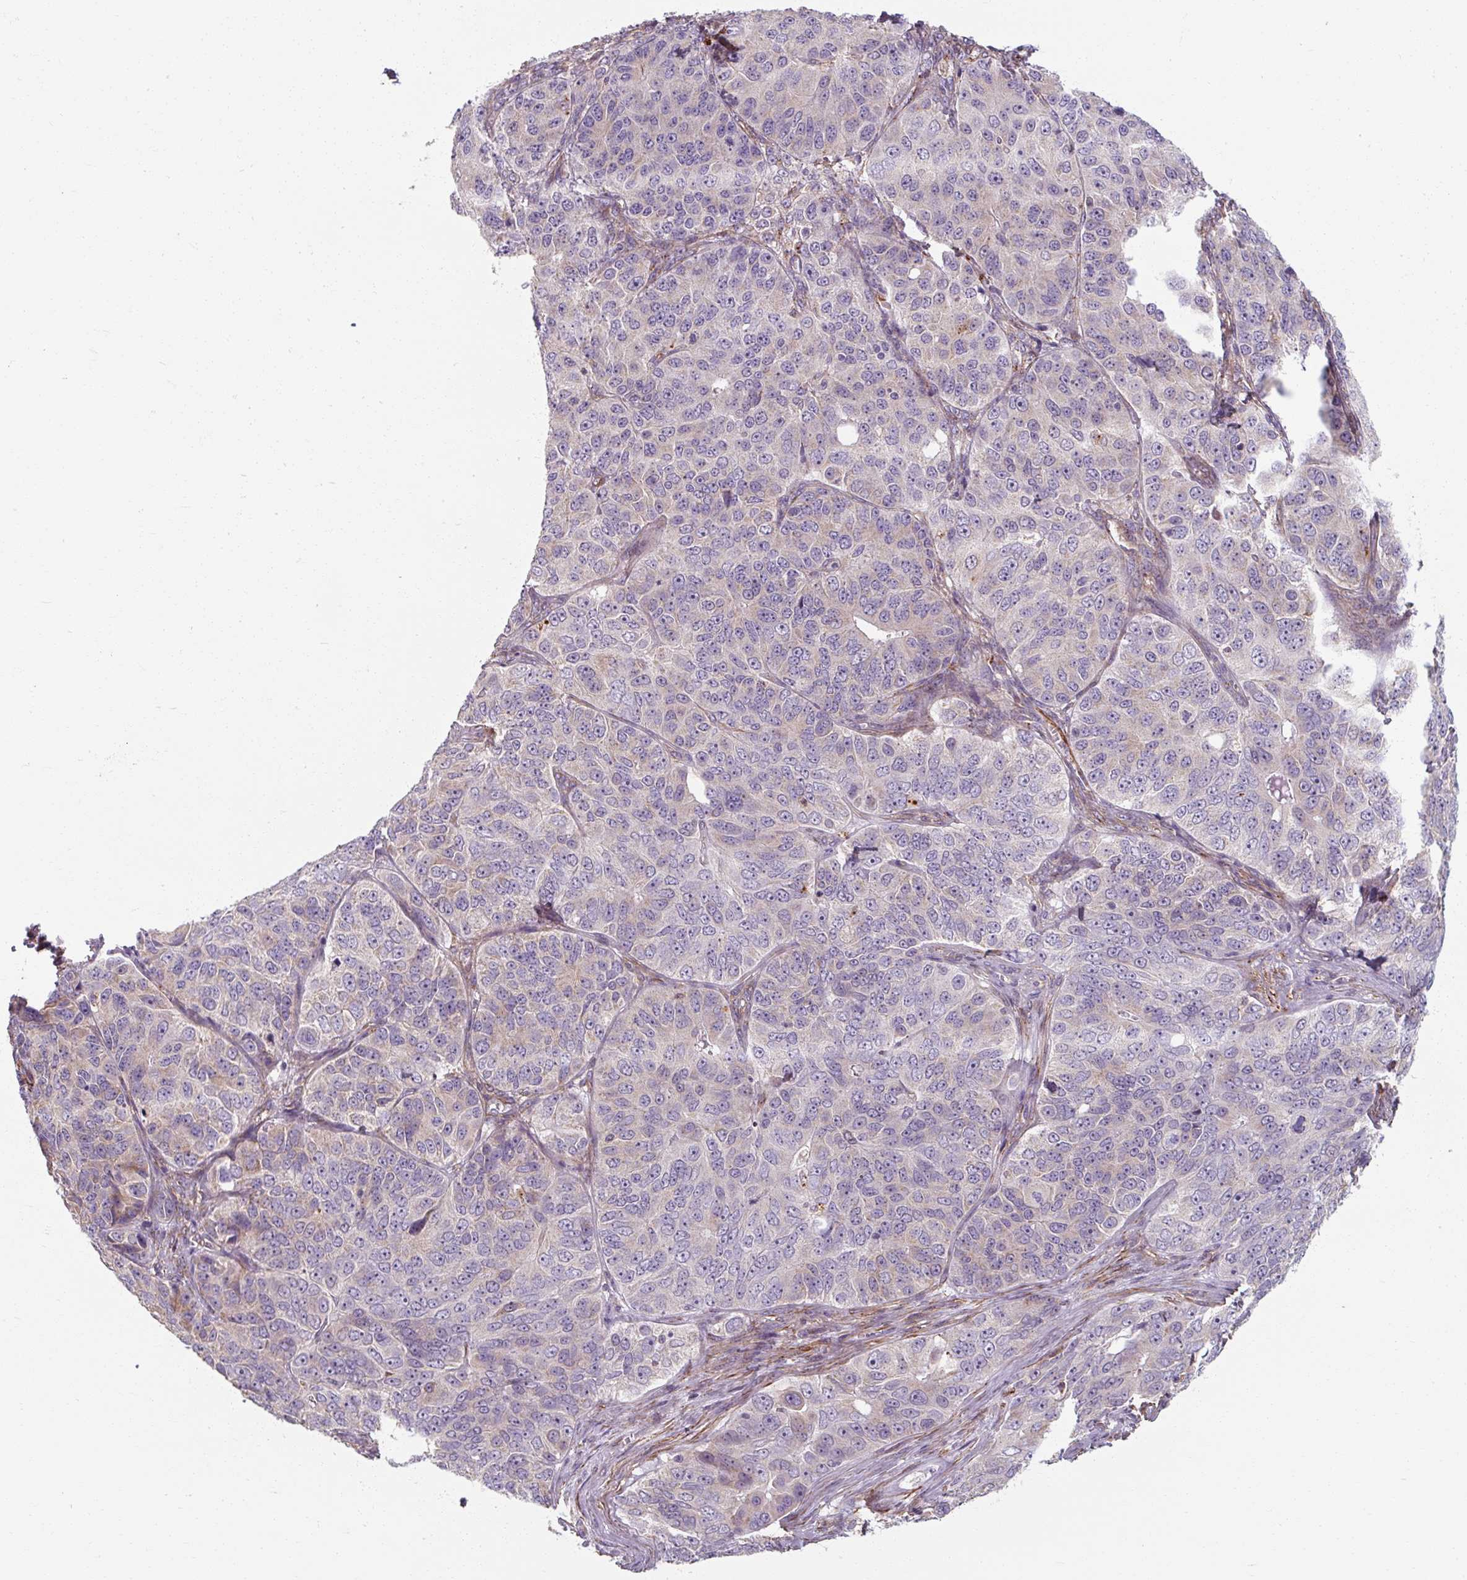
{"staining": {"intensity": "negative", "quantity": "none", "location": "none"}, "tissue": "ovarian cancer", "cell_type": "Tumor cells", "image_type": "cancer", "snomed": [{"axis": "morphology", "description": "Carcinoma, endometroid"}, {"axis": "topography", "description": "Ovary"}], "caption": "An immunohistochemistry micrograph of ovarian cancer (endometroid carcinoma) is shown. There is no staining in tumor cells of ovarian cancer (endometroid carcinoma).", "gene": "MRPS5", "patient": {"sex": "female", "age": 51}}